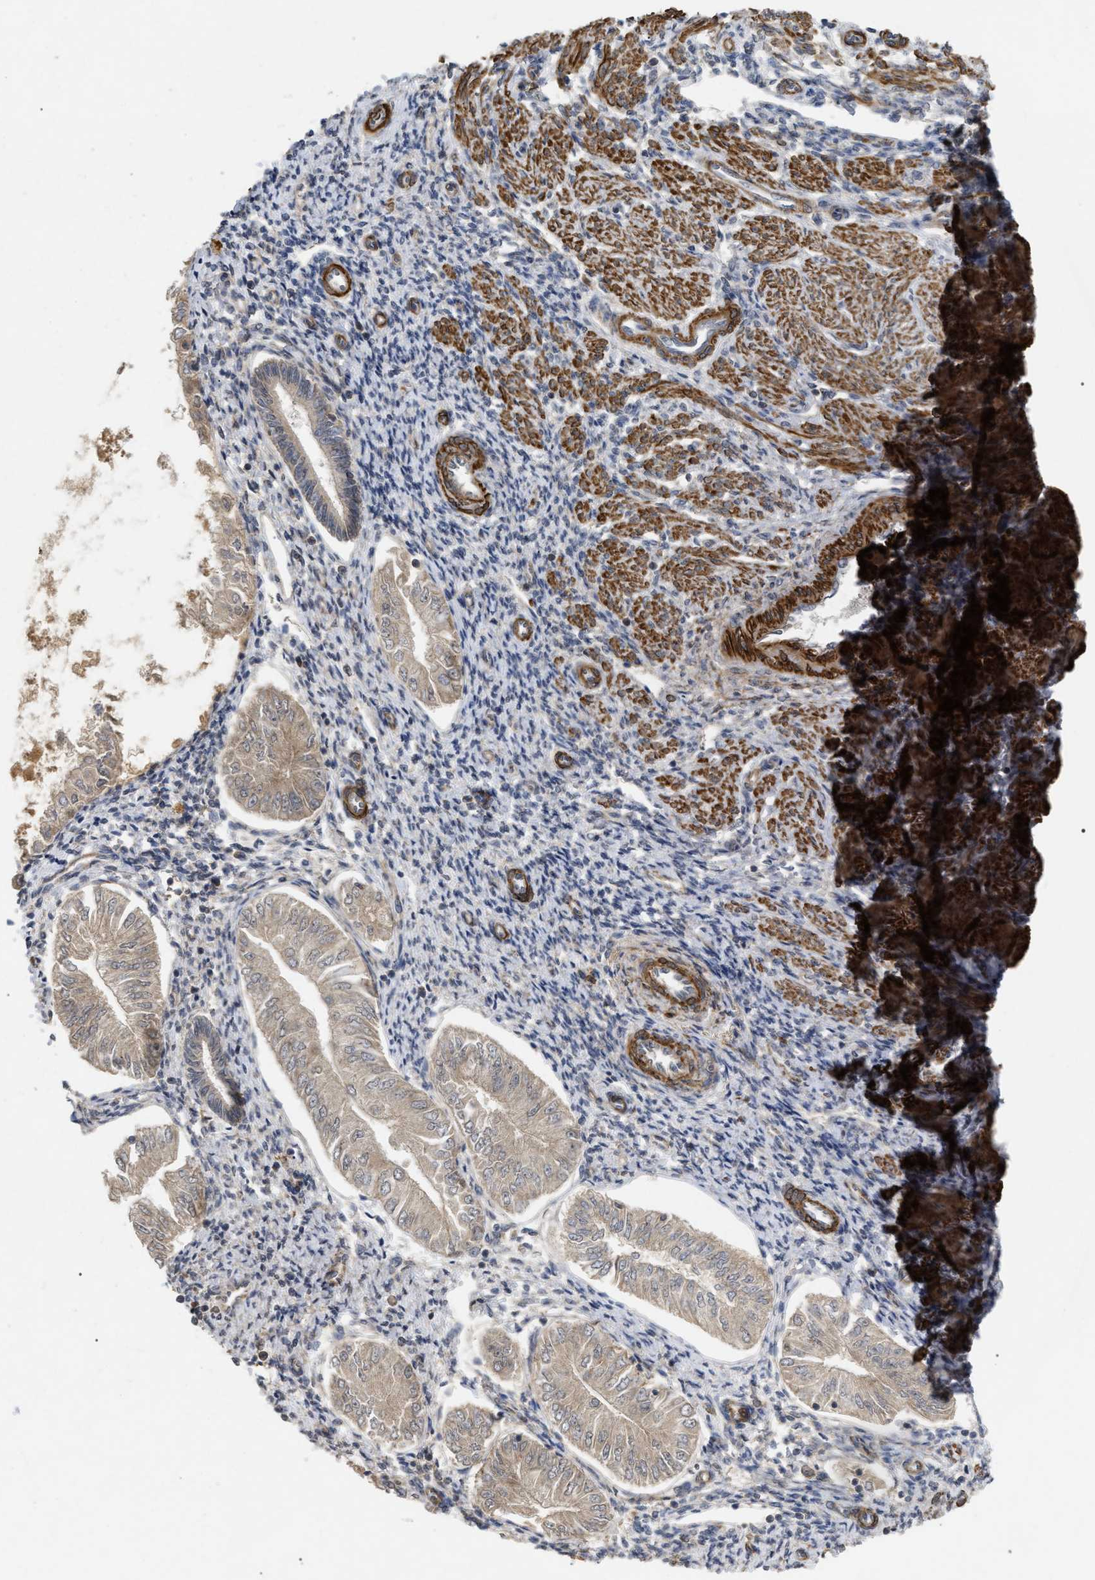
{"staining": {"intensity": "weak", "quantity": ">75%", "location": "cytoplasmic/membranous"}, "tissue": "endometrial cancer", "cell_type": "Tumor cells", "image_type": "cancer", "snomed": [{"axis": "morphology", "description": "Adenocarcinoma, NOS"}, {"axis": "topography", "description": "Endometrium"}], "caption": "The micrograph displays immunohistochemical staining of endometrial cancer (adenocarcinoma). There is weak cytoplasmic/membranous staining is identified in about >75% of tumor cells.", "gene": "ST6GALNAC6", "patient": {"sex": "female", "age": 53}}